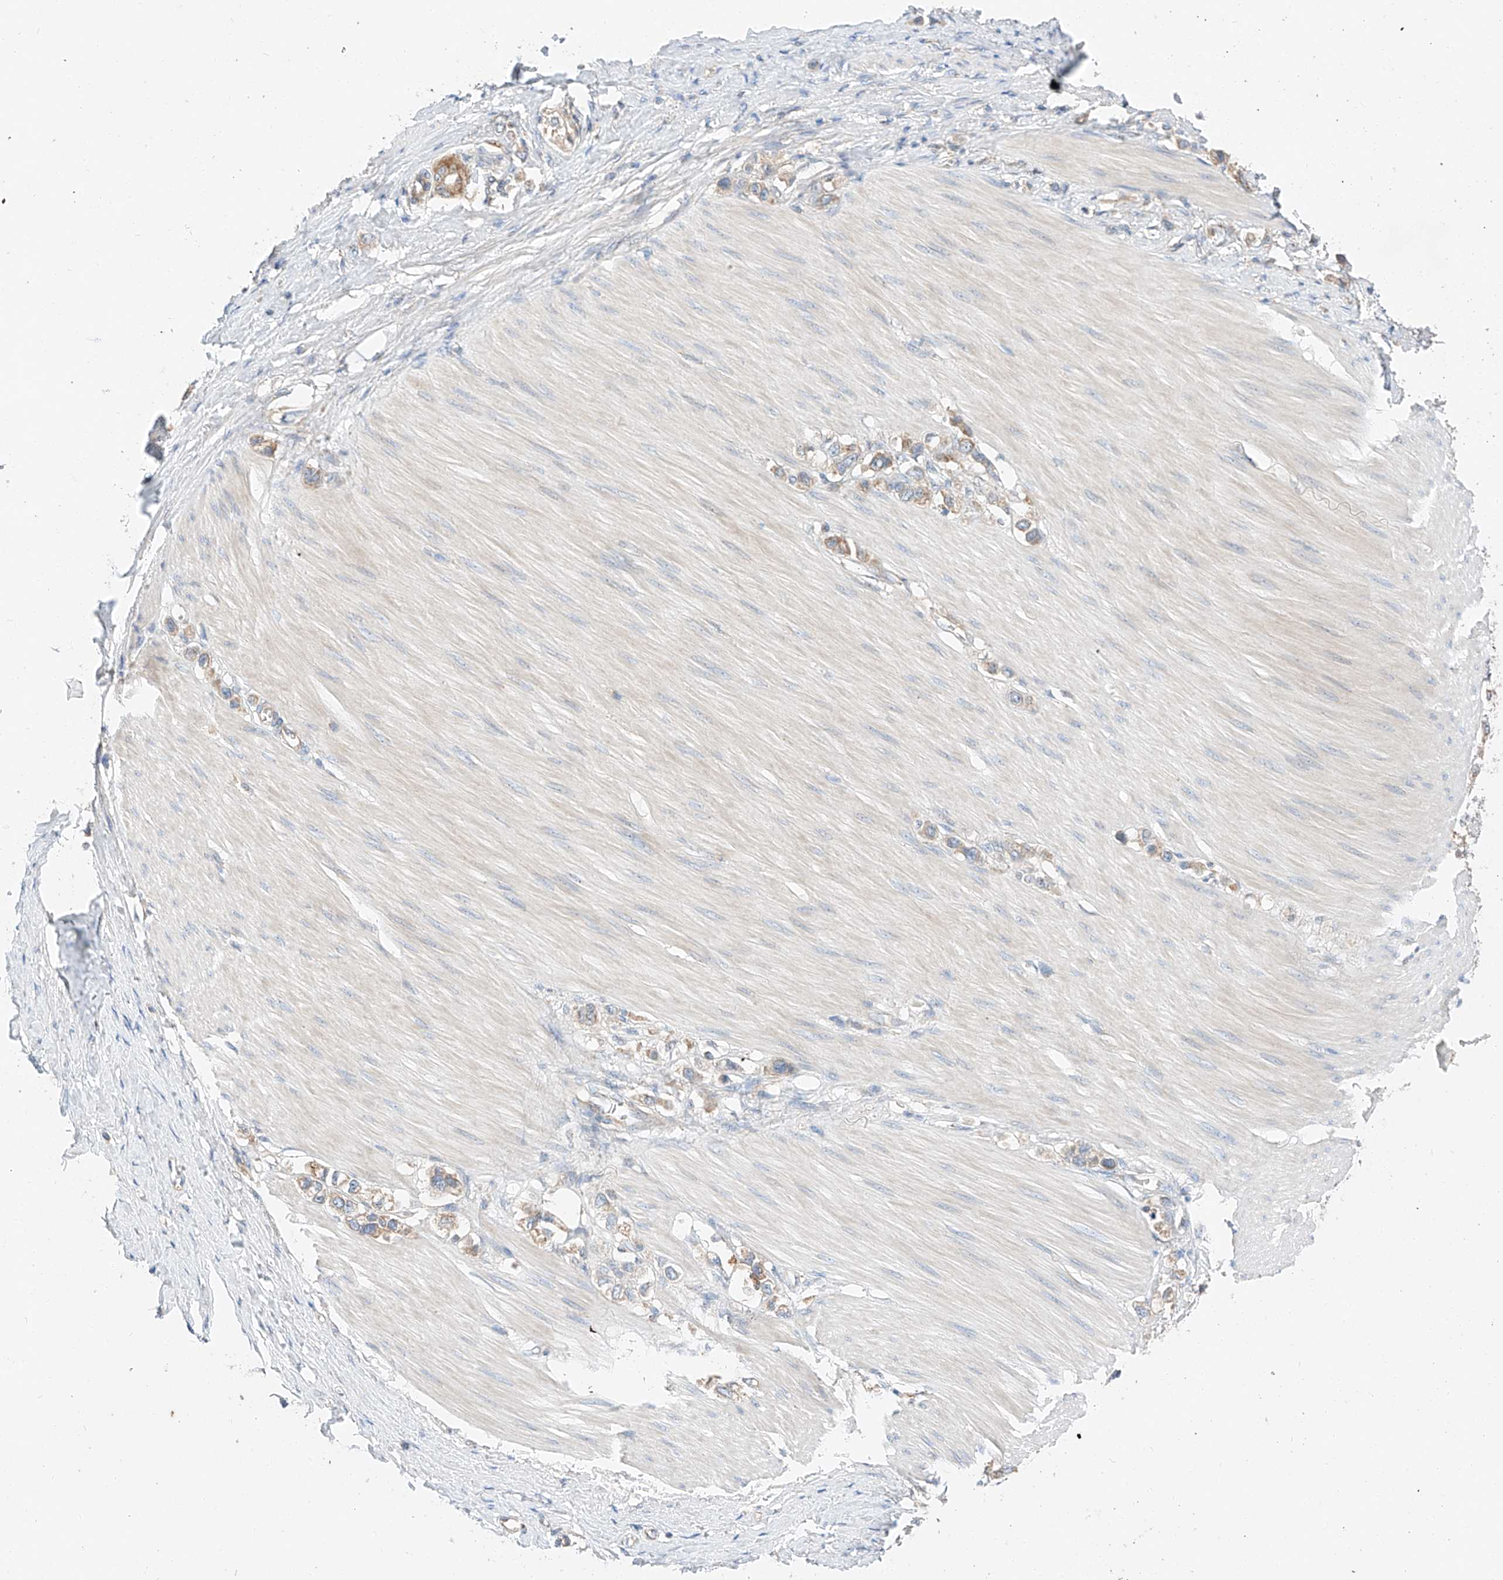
{"staining": {"intensity": "weak", "quantity": "25%-75%", "location": "cytoplasmic/membranous"}, "tissue": "stomach cancer", "cell_type": "Tumor cells", "image_type": "cancer", "snomed": [{"axis": "morphology", "description": "Adenocarcinoma, NOS"}, {"axis": "topography", "description": "Stomach"}], "caption": "Protein expression analysis of stomach cancer reveals weak cytoplasmic/membranous staining in about 25%-75% of tumor cells. Nuclei are stained in blue.", "gene": "RUSC1", "patient": {"sex": "female", "age": 65}}